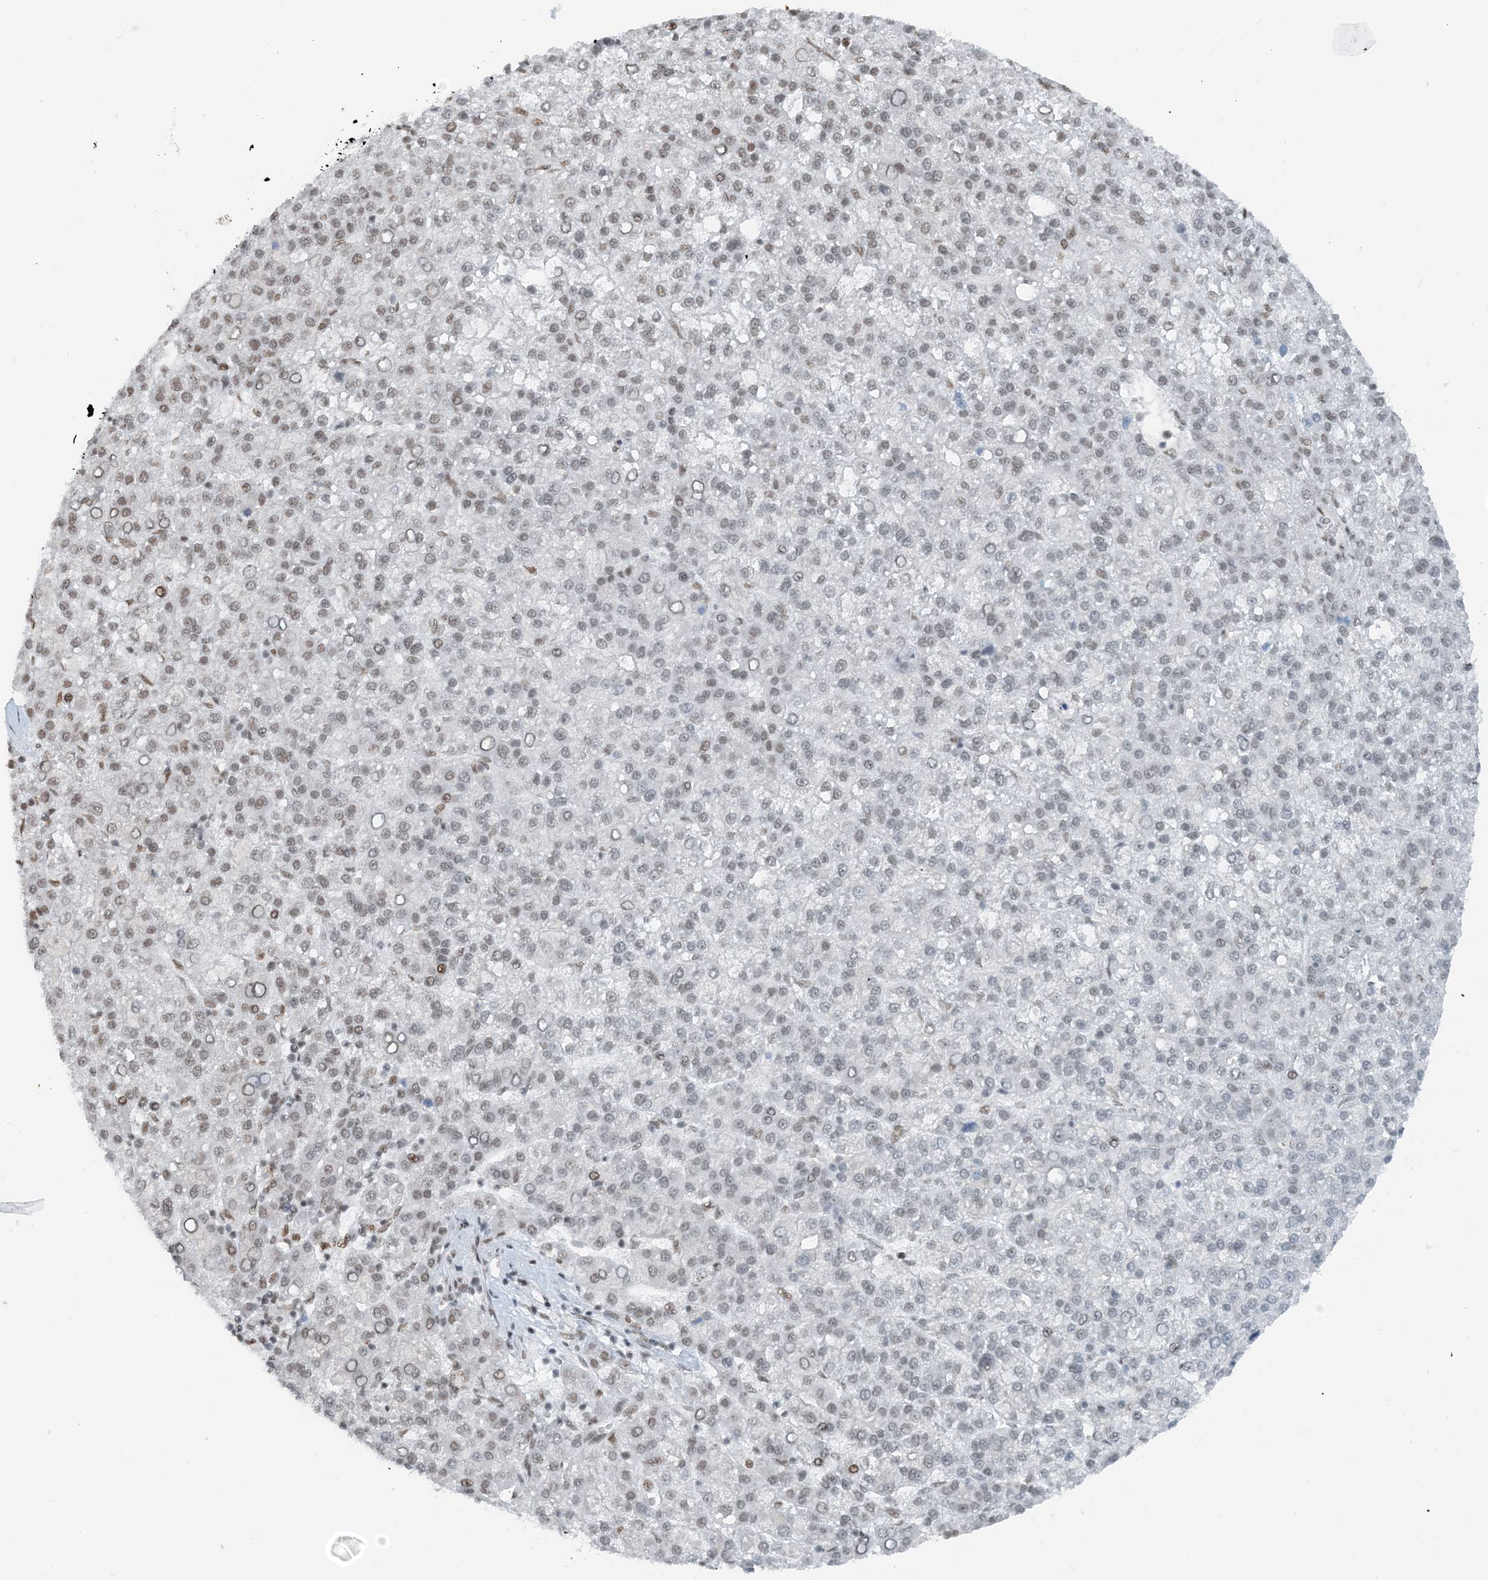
{"staining": {"intensity": "weak", "quantity": "25%-75%", "location": "nuclear"}, "tissue": "liver cancer", "cell_type": "Tumor cells", "image_type": "cancer", "snomed": [{"axis": "morphology", "description": "Carcinoma, Hepatocellular, NOS"}, {"axis": "topography", "description": "Liver"}], "caption": "Weak nuclear positivity is present in about 25%-75% of tumor cells in liver hepatocellular carcinoma.", "gene": "ZNF500", "patient": {"sex": "female", "age": 58}}